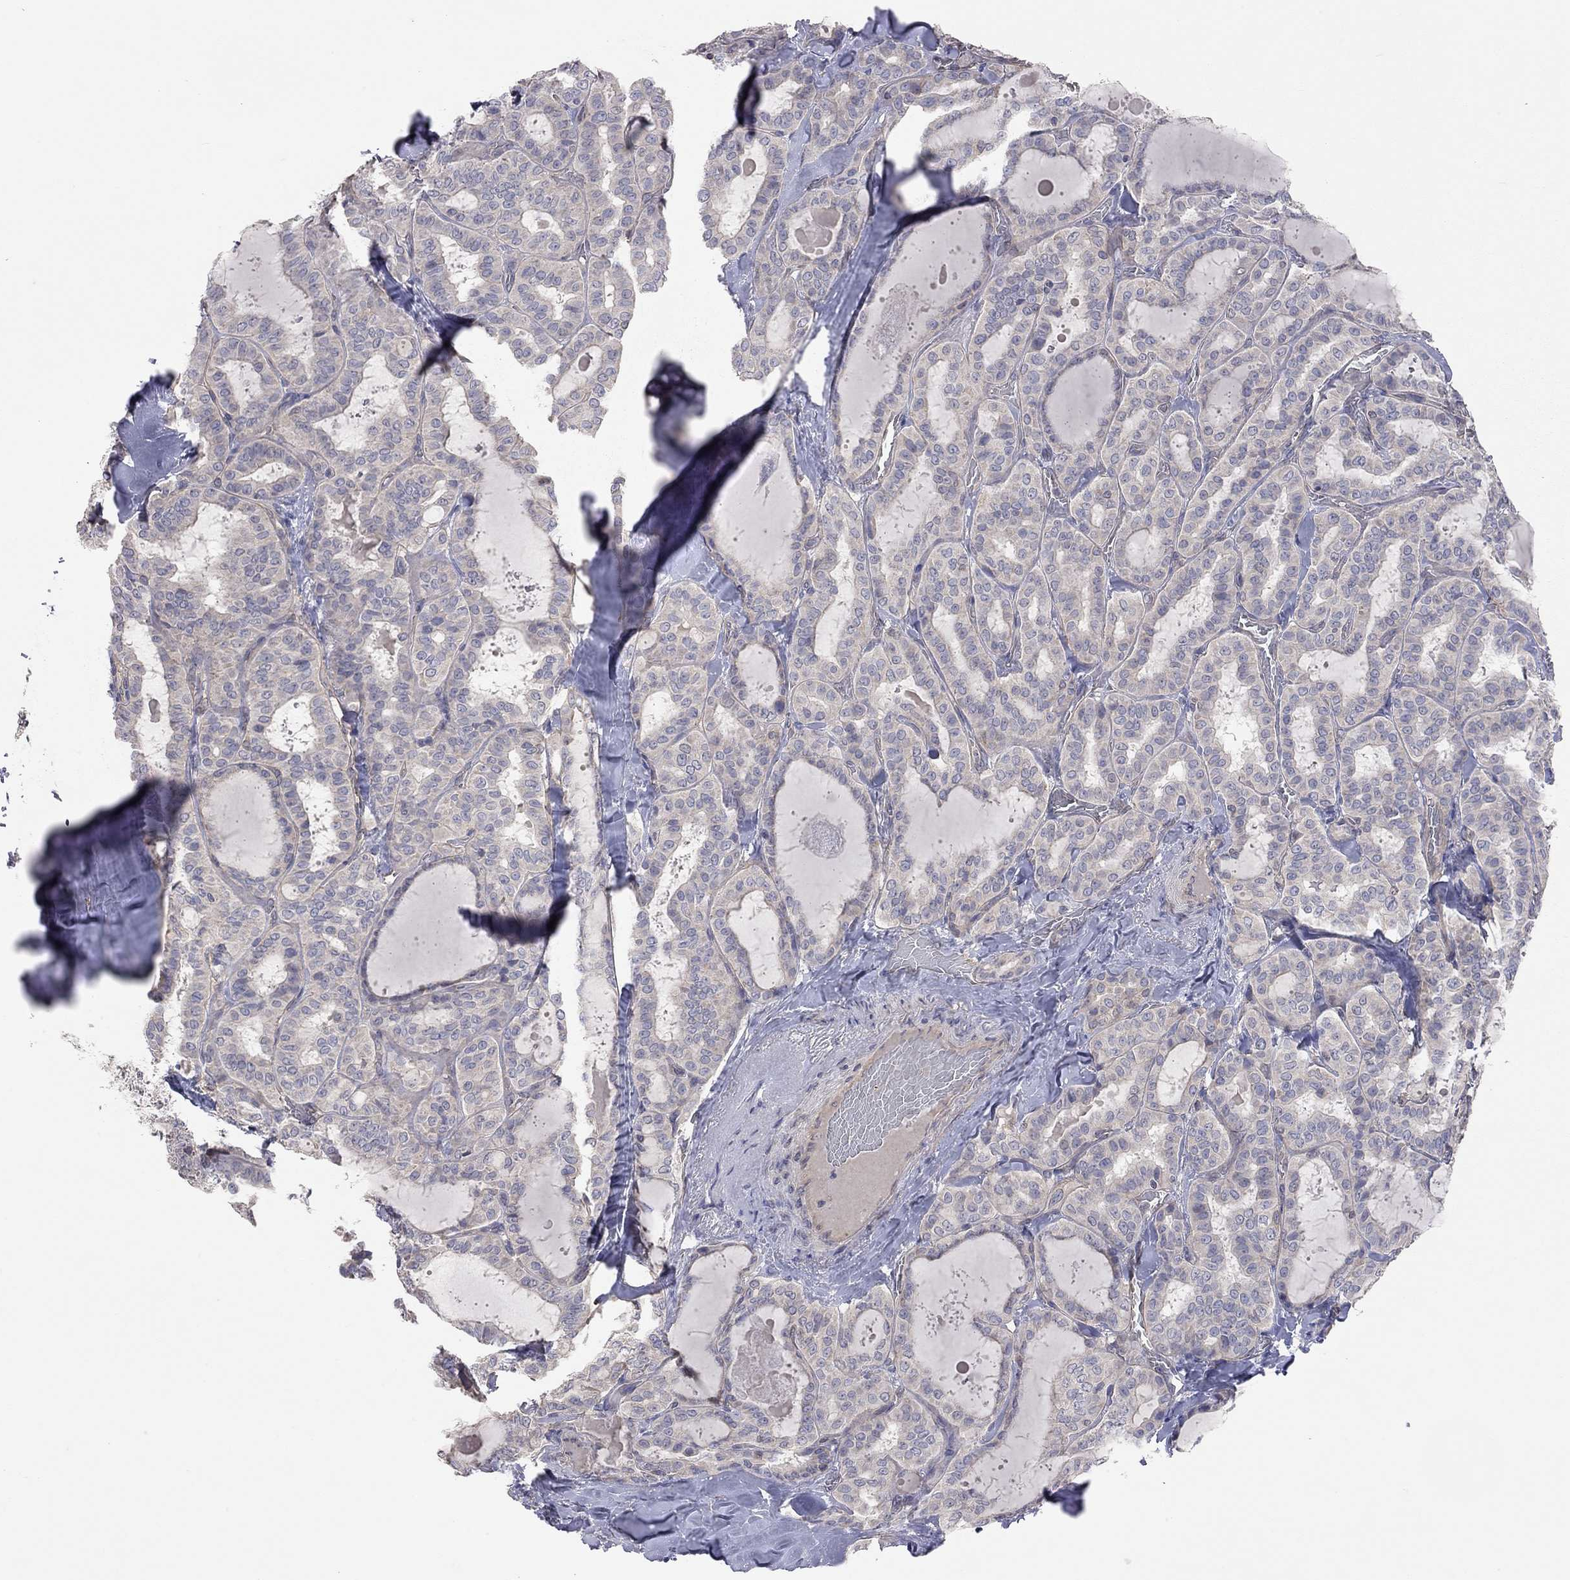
{"staining": {"intensity": "weak", "quantity": "25%-75%", "location": "cytoplasmic/membranous"}, "tissue": "thyroid cancer", "cell_type": "Tumor cells", "image_type": "cancer", "snomed": [{"axis": "morphology", "description": "Papillary adenocarcinoma, NOS"}, {"axis": "topography", "description": "Thyroid gland"}], "caption": "Immunohistochemistry (IHC) of papillary adenocarcinoma (thyroid) reveals low levels of weak cytoplasmic/membranous expression in approximately 25%-75% of tumor cells.", "gene": "KCNB1", "patient": {"sex": "female", "age": 39}}